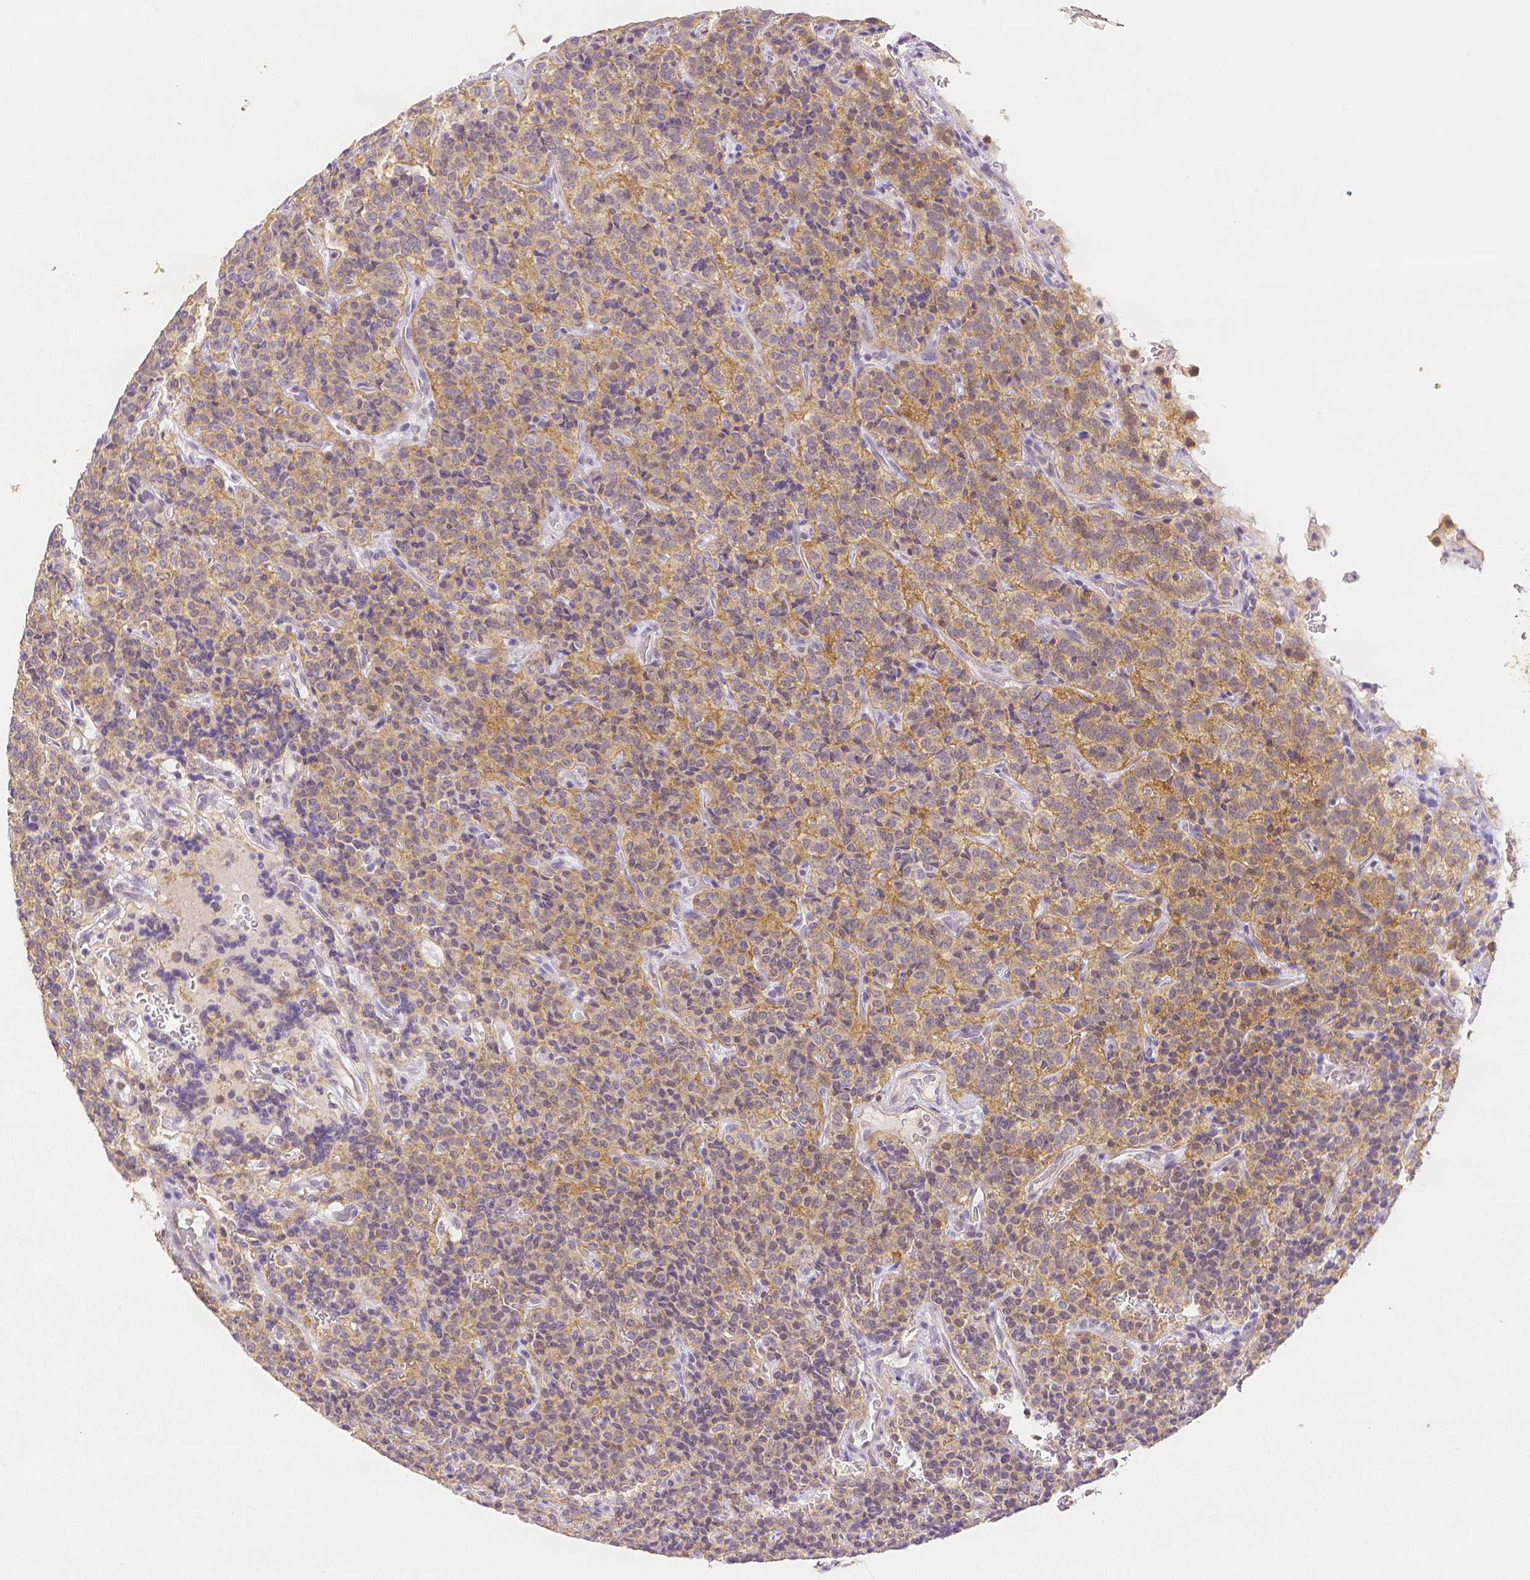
{"staining": {"intensity": "weak", "quantity": "25%-75%", "location": "cytoplasmic/membranous"}, "tissue": "carcinoid", "cell_type": "Tumor cells", "image_type": "cancer", "snomed": [{"axis": "morphology", "description": "Carcinoid, malignant, NOS"}, {"axis": "topography", "description": "Pancreas"}], "caption": "DAB immunohistochemical staining of human malignant carcinoid exhibits weak cytoplasmic/membranous protein expression in approximately 25%-75% of tumor cells.", "gene": "OCLN", "patient": {"sex": "male", "age": 36}}